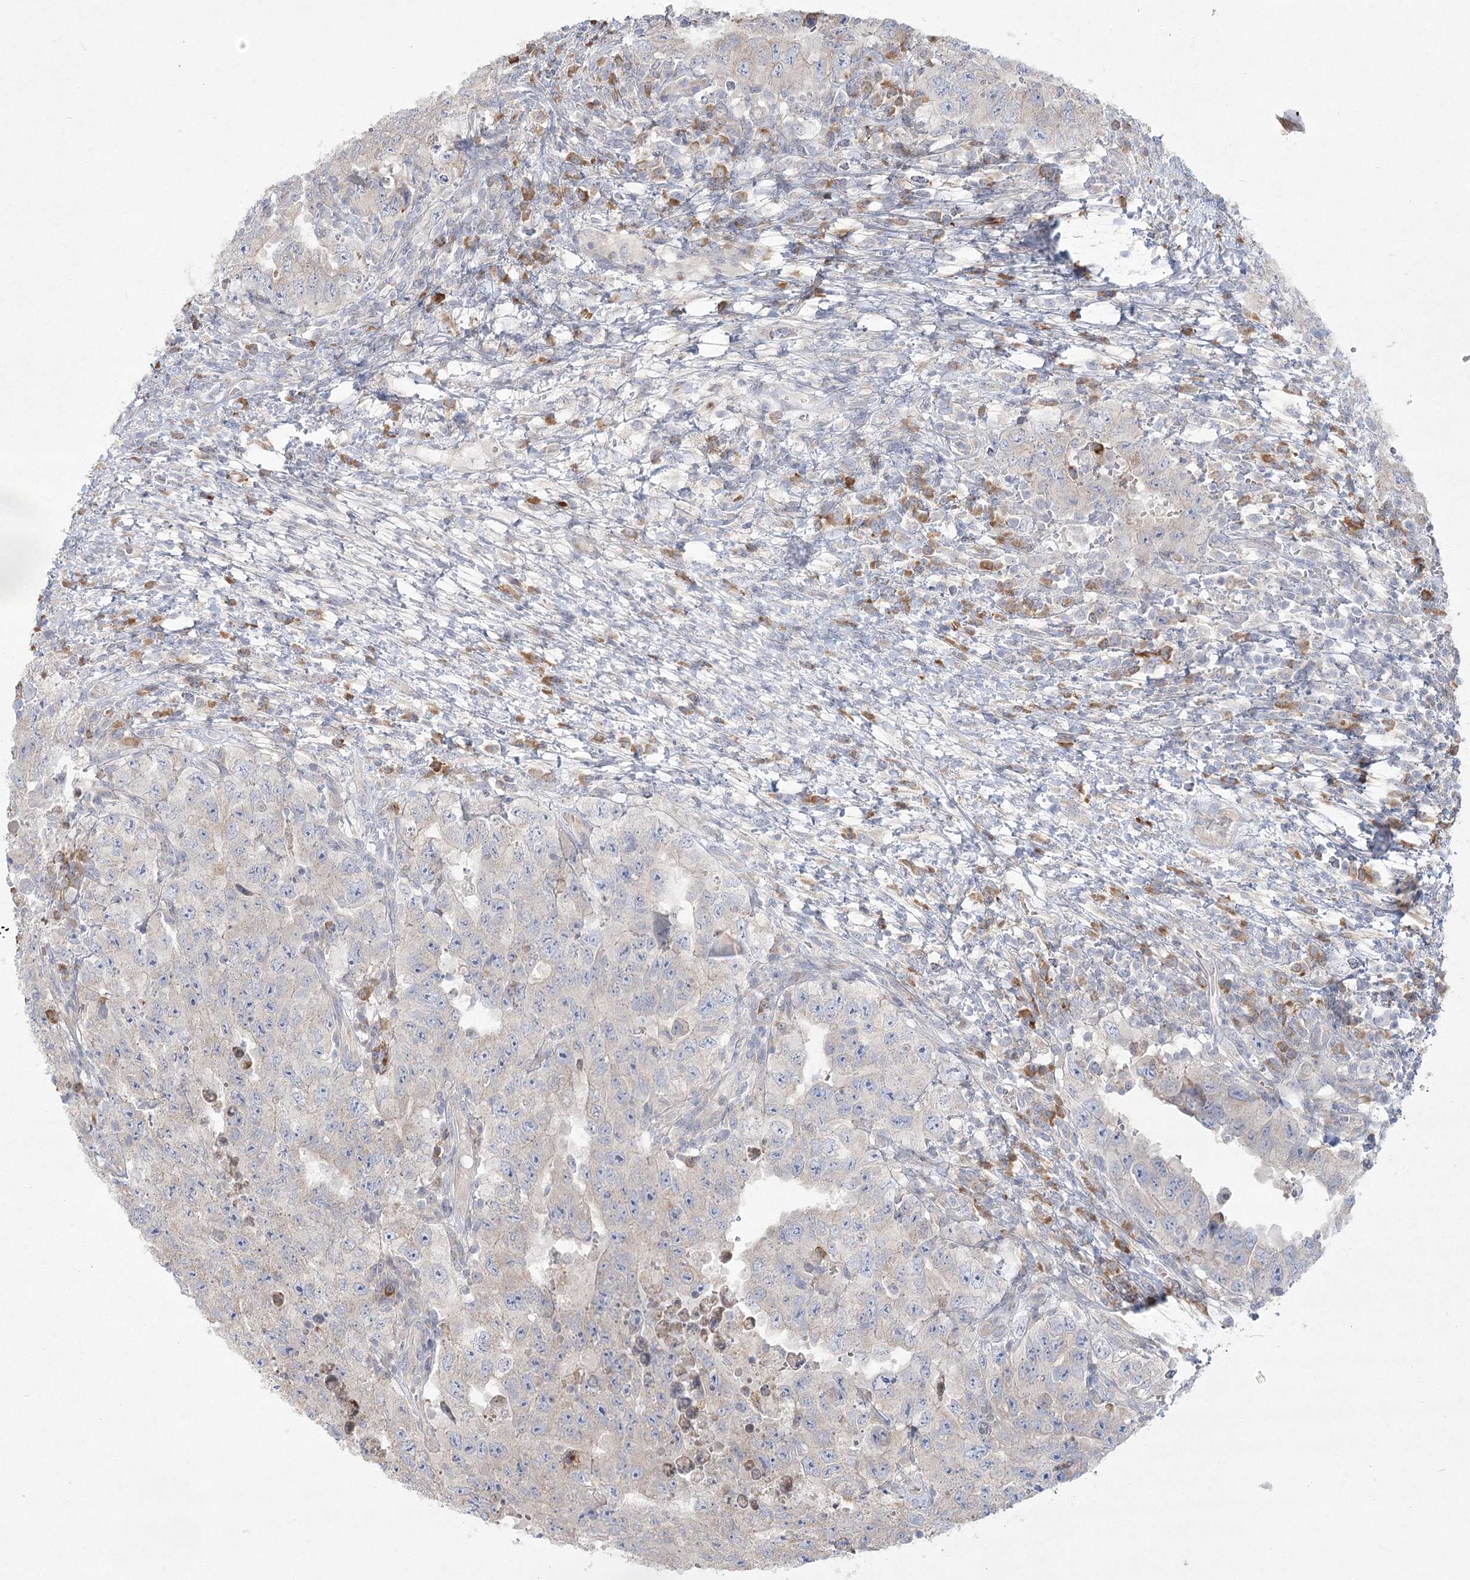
{"staining": {"intensity": "negative", "quantity": "none", "location": "none"}, "tissue": "testis cancer", "cell_type": "Tumor cells", "image_type": "cancer", "snomed": [{"axis": "morphology", "description": "Carcinoma, Embryonal, NOS"}, {"axis": "topography", "description": "Testis"}], "caption": "Immunohistochemistry (IHC) micrograph of neoplastic tissue: human testis cancer (embryonal carcinoma) stained with DAB (3,3'-diaminobenzidine) reveals no significant protein staining in tumor cells.", "gene": "CAMTA1", "patient": {"sex": "male", "age": 26}}